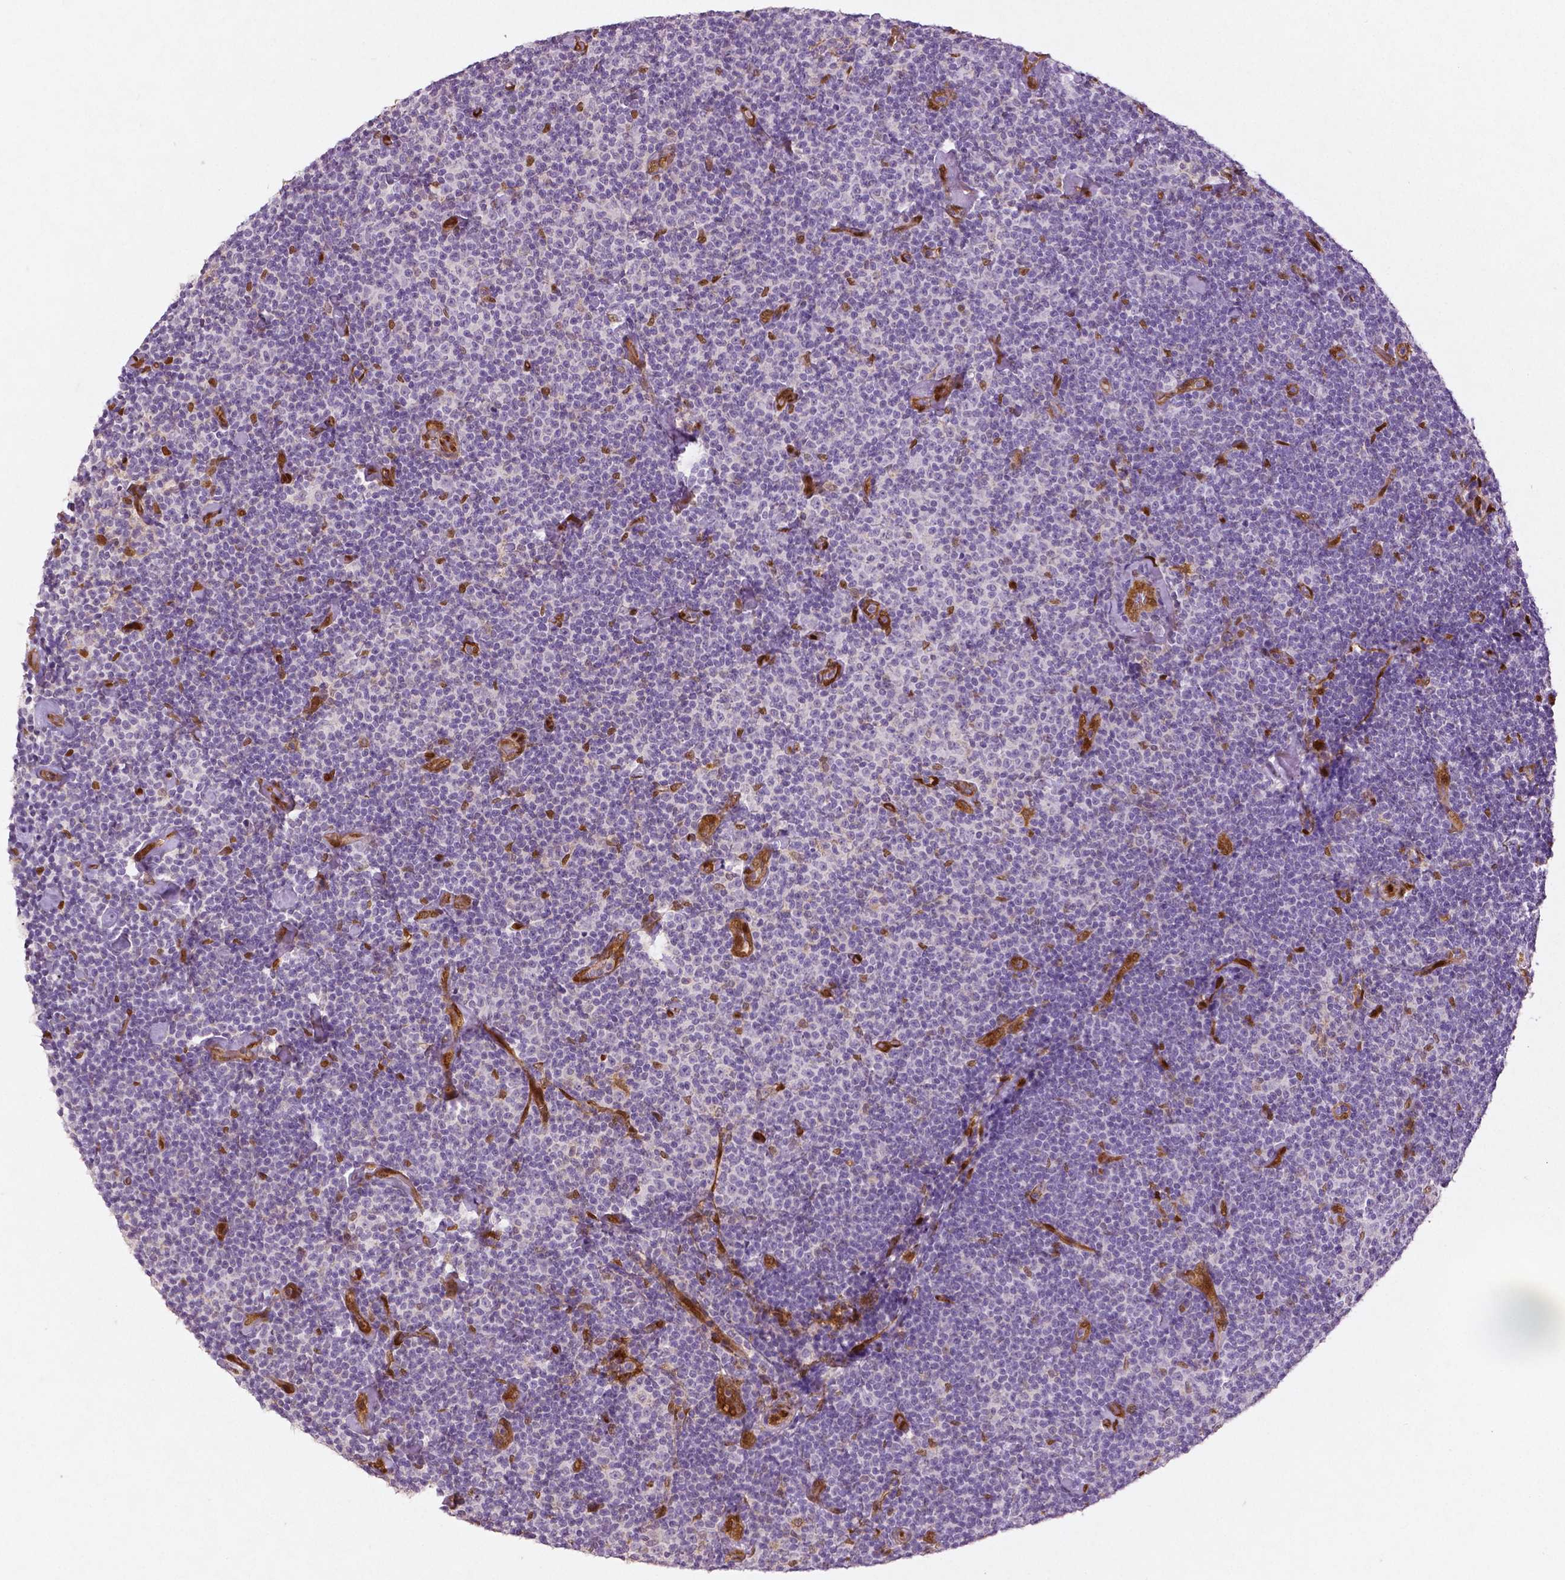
{"staining": {"intensity": "negative", "quantity": "none", "location": "none"}, "tissue": "lymphoma", "cell_type": "Tumor cells", "image_type": "cancer", "snomed": [{"axis": "morphology", "description": "Malignant lymphoma, non-Hodgkin's type, Low grade"}, {"axis": "topography", "description": "Lymph node"}], "caption": "An image of low-grade malignant lymphoma, non-Hodgkin's type stained for a protein demonstrates no brown staining in tumor cells.", "gene": "WWTR1", "patient": {"sex": "male", "age": 81}}